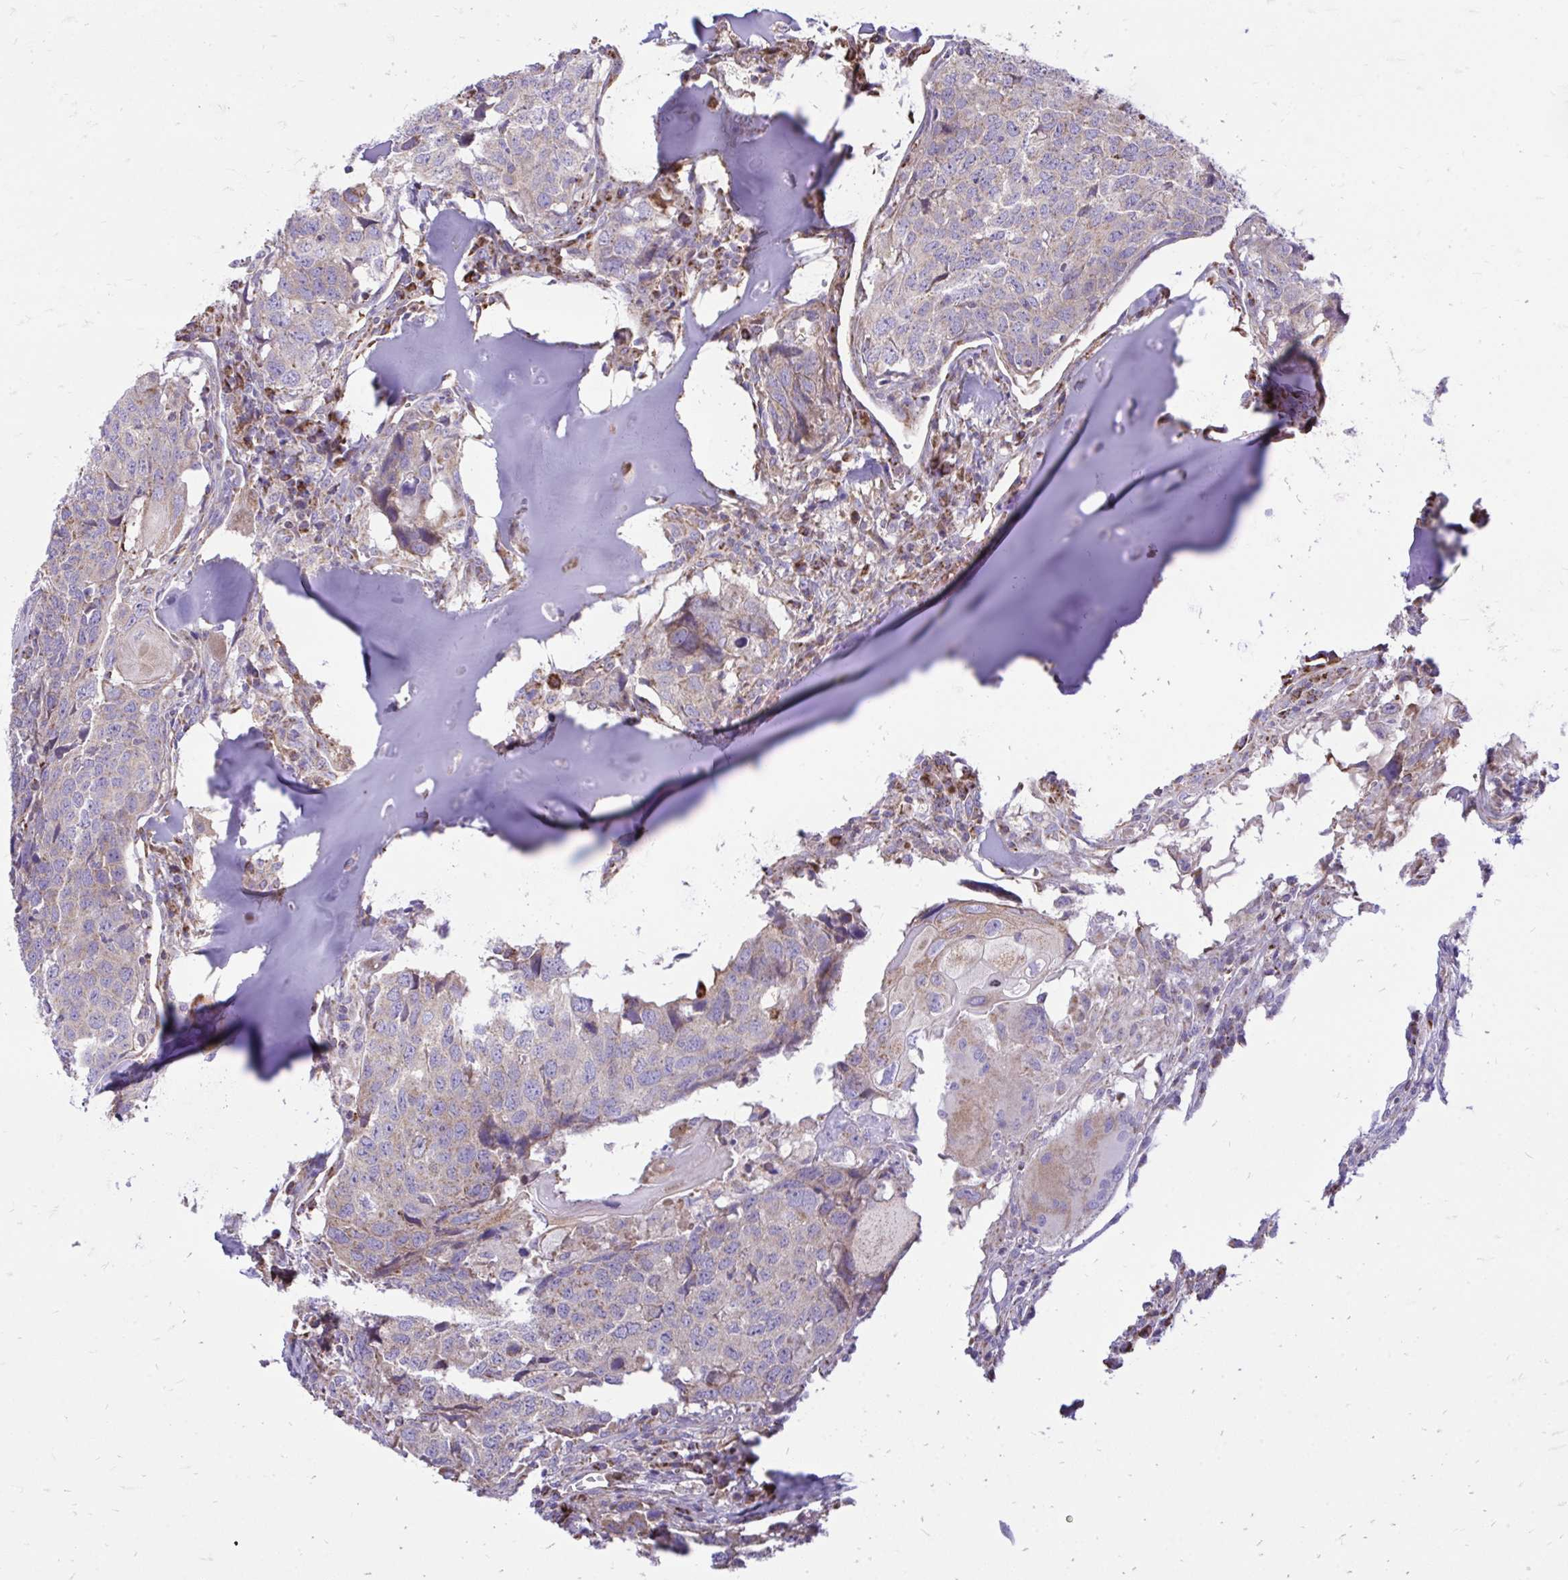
{"staining": {"intensity": "weak", "quantity": "<25%", "location": "cytoplasmic/membranous"}, "tissue": "head and neck cancer", "cell_type": "Tumor cells", "image_type": "cancer", "snomed": [{"axis": "morphology", "description": "Normal tissue, NOS"}, {"axis": "morphology", "description": "Squamous cell carcinoma, NOS"}, {"axis": "topography", "description": "Skeletal muscle"}, {"axis": "topography", "description": "Vascular tissue"}, {"axis": "topography", "description": "Peripheral nerve tissue"}, {"axis": "topography", "description": "Head-Neck"}], "caption": "IHC photomicrograph of human head and neck cancer (squamous cell carcinoma) stained for a protein (brown), which reveals no staining in tumor cells.", "gene": "ATP13A2", "patient": {"sex": "male", "age": 66}}